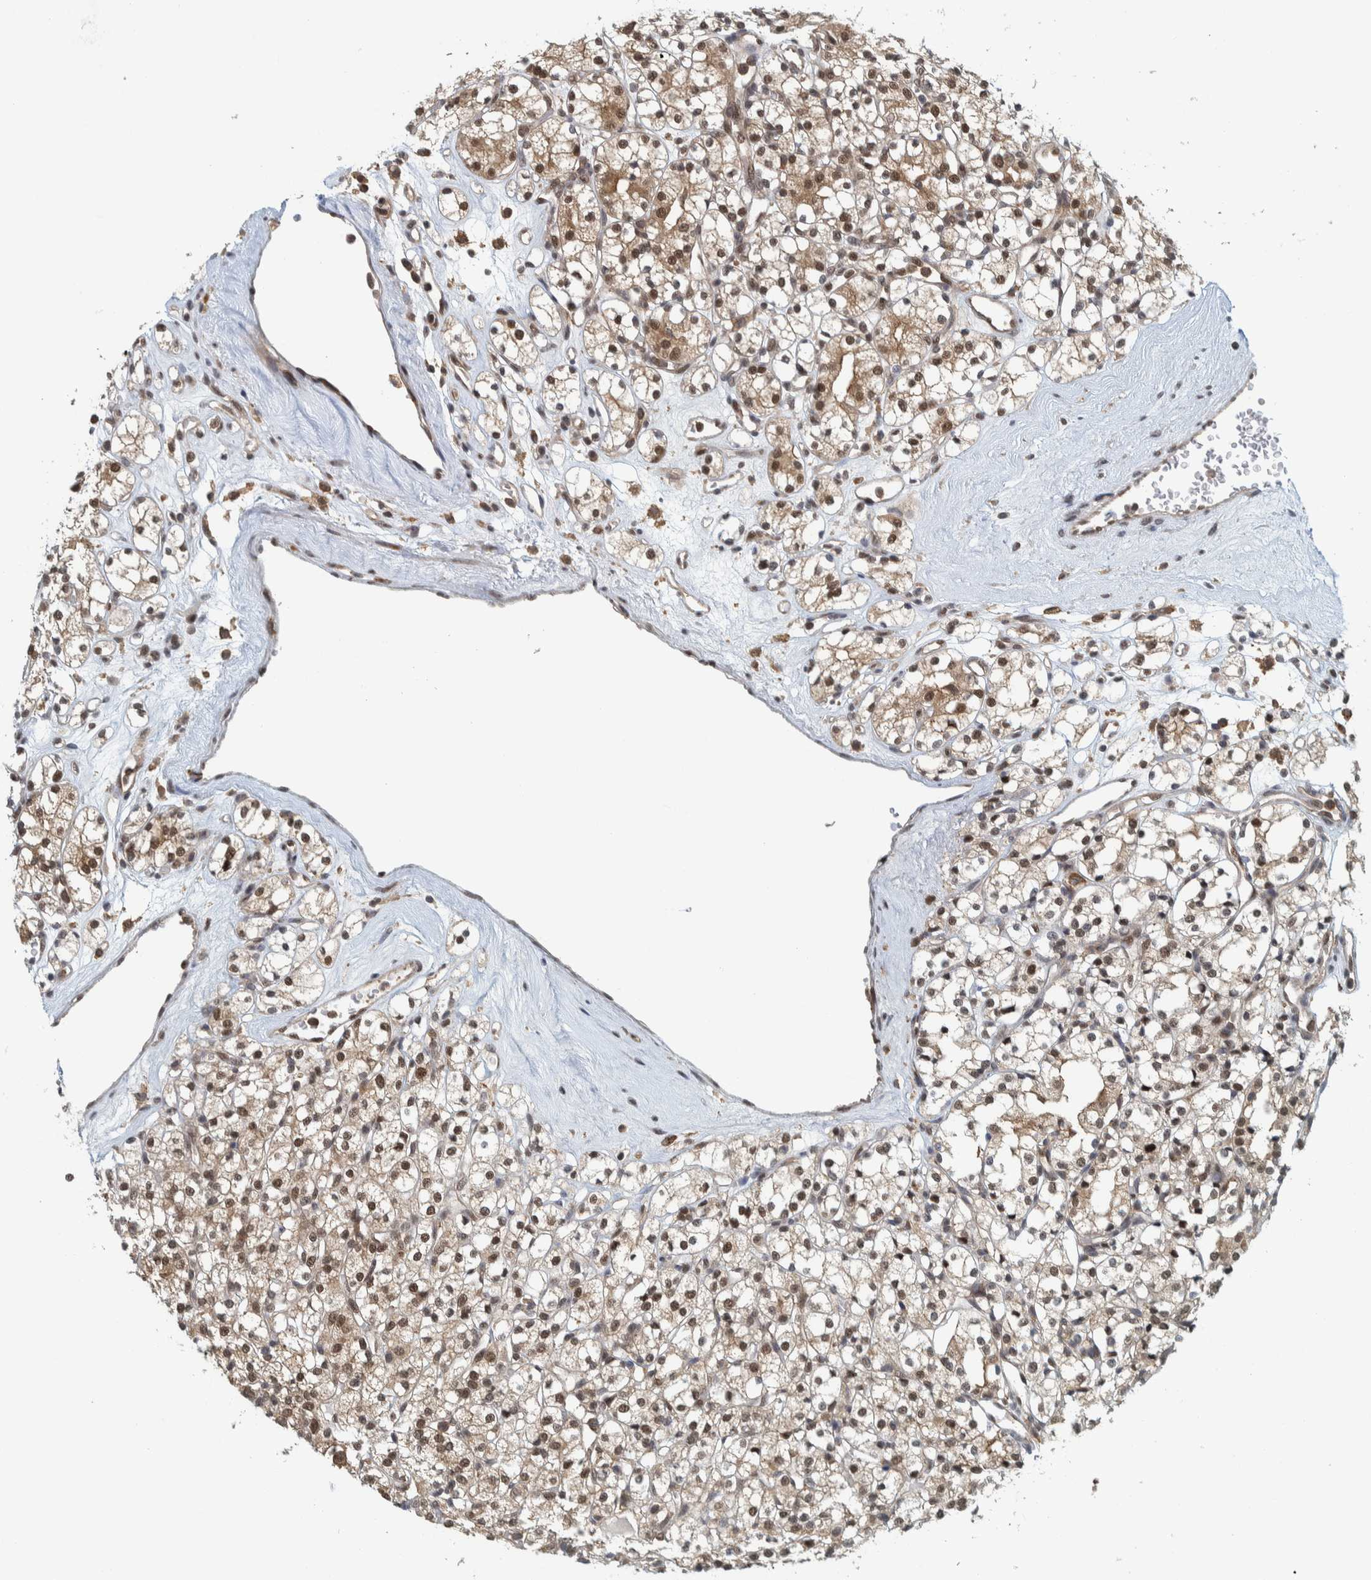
{"staining": {"intensity": "moderate", "quantity": "25%-75%", "location": "nuclear"}, "tissue": "renal cancer", "cell_type": "Tumor cells", "image_type": "cancer", "snomed": [{"axis": "morphology", "description": "Adenocarcinoma, NOS"}, {"axis": "topography", "description": "Kidney"}], "caption": "The photomicrograph reveals immunohistochemical staining of renal cancer. There is moderate nuclear positivity is identified in about 25%-75% of tumor cells.", "gene": "COPS3", "patient": {"sex": "male", "age": 77}}